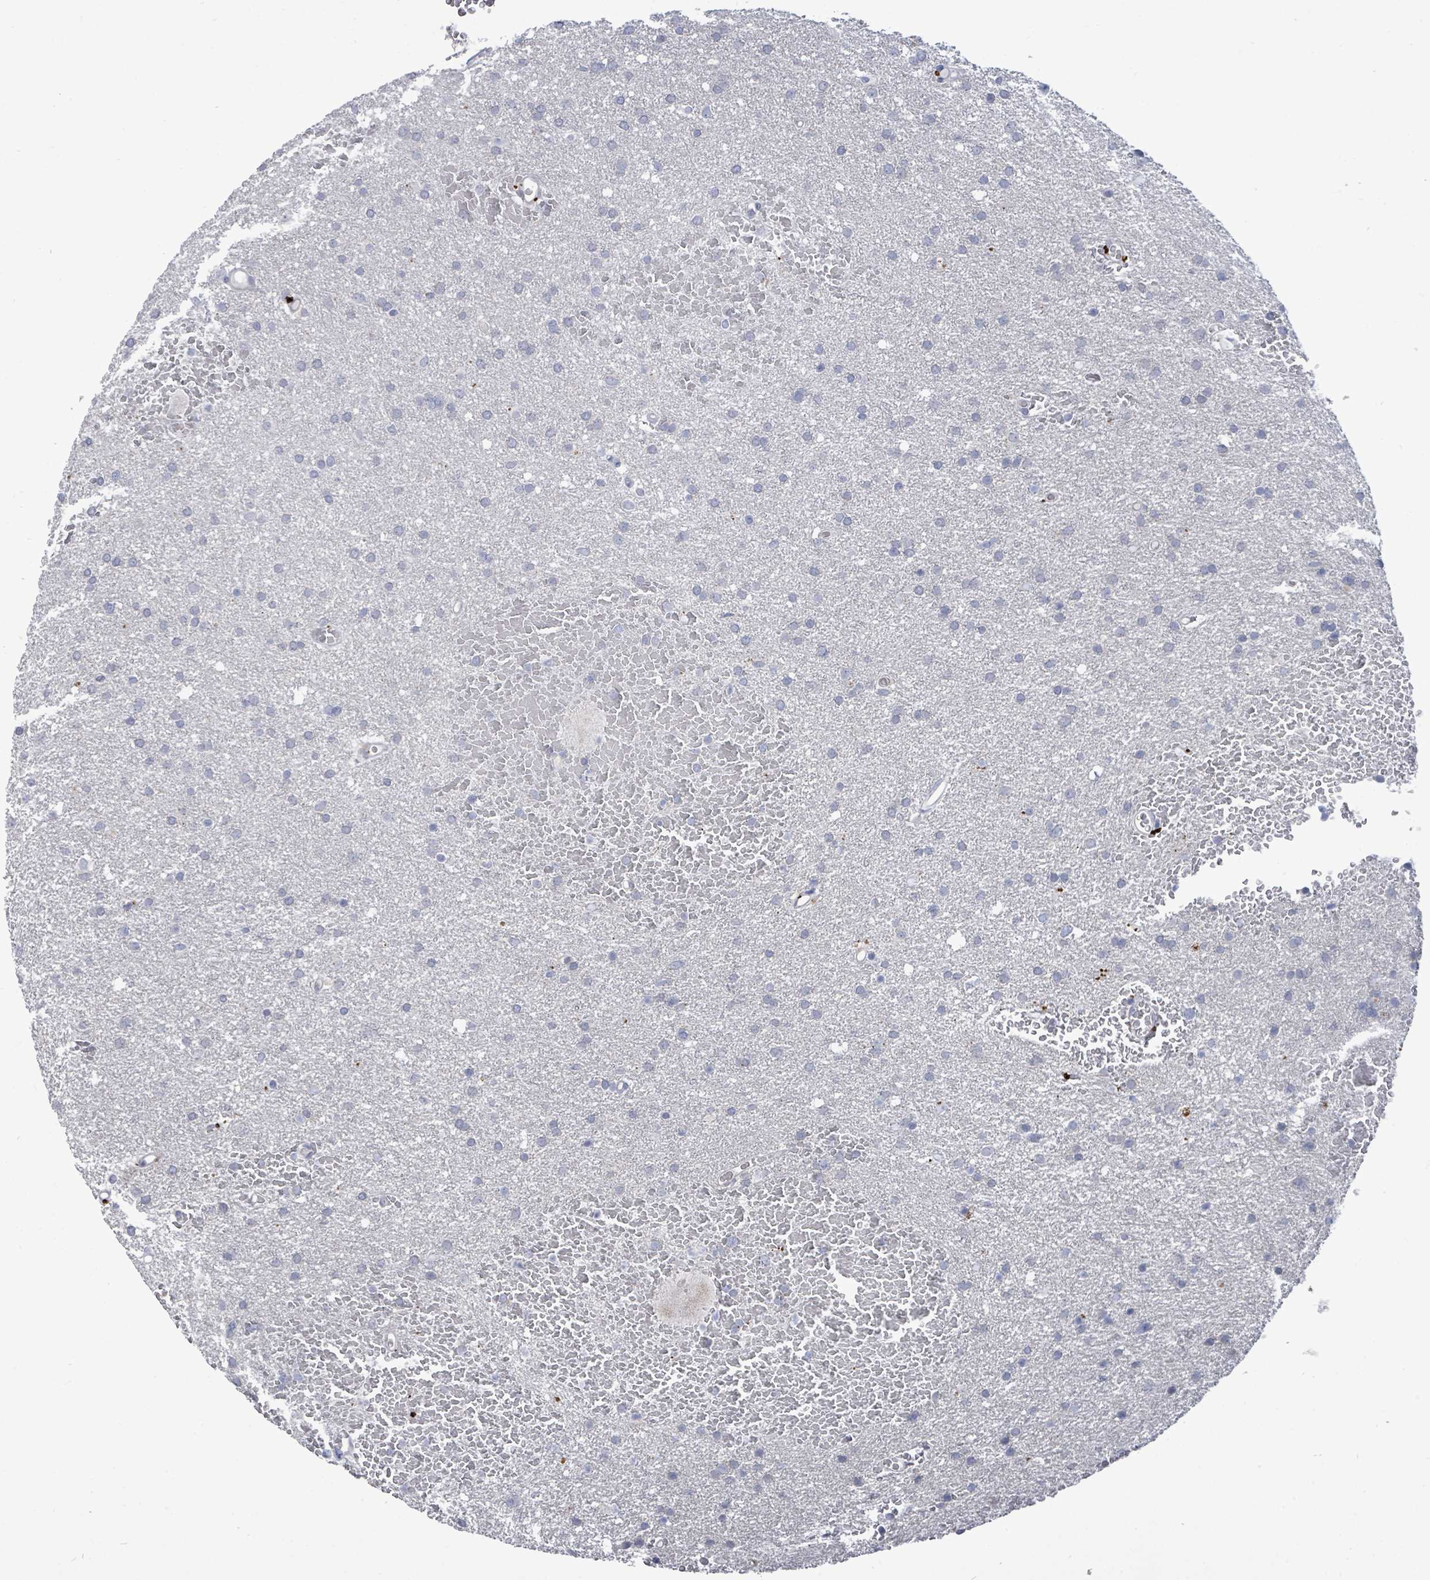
{"staining": {"intensity": "negative", "quantity": "none", "location": "none"}, "tissue": "glioma", "cell_type": "Tumor cells", "image_type": "cancer", "snomed": [{"axis": "morphology", "description": "Glioma, malignant, High grade"}, {"axis": "topography", "description": "Cerebral cortex"}], "caption": "This is an immunohistochemistry photomicrograph of malignant glioma (high-grade). There is no staining in tumor cells.", "gene": "CT45A5", "patient": {"sex": "female", "age": 36}}